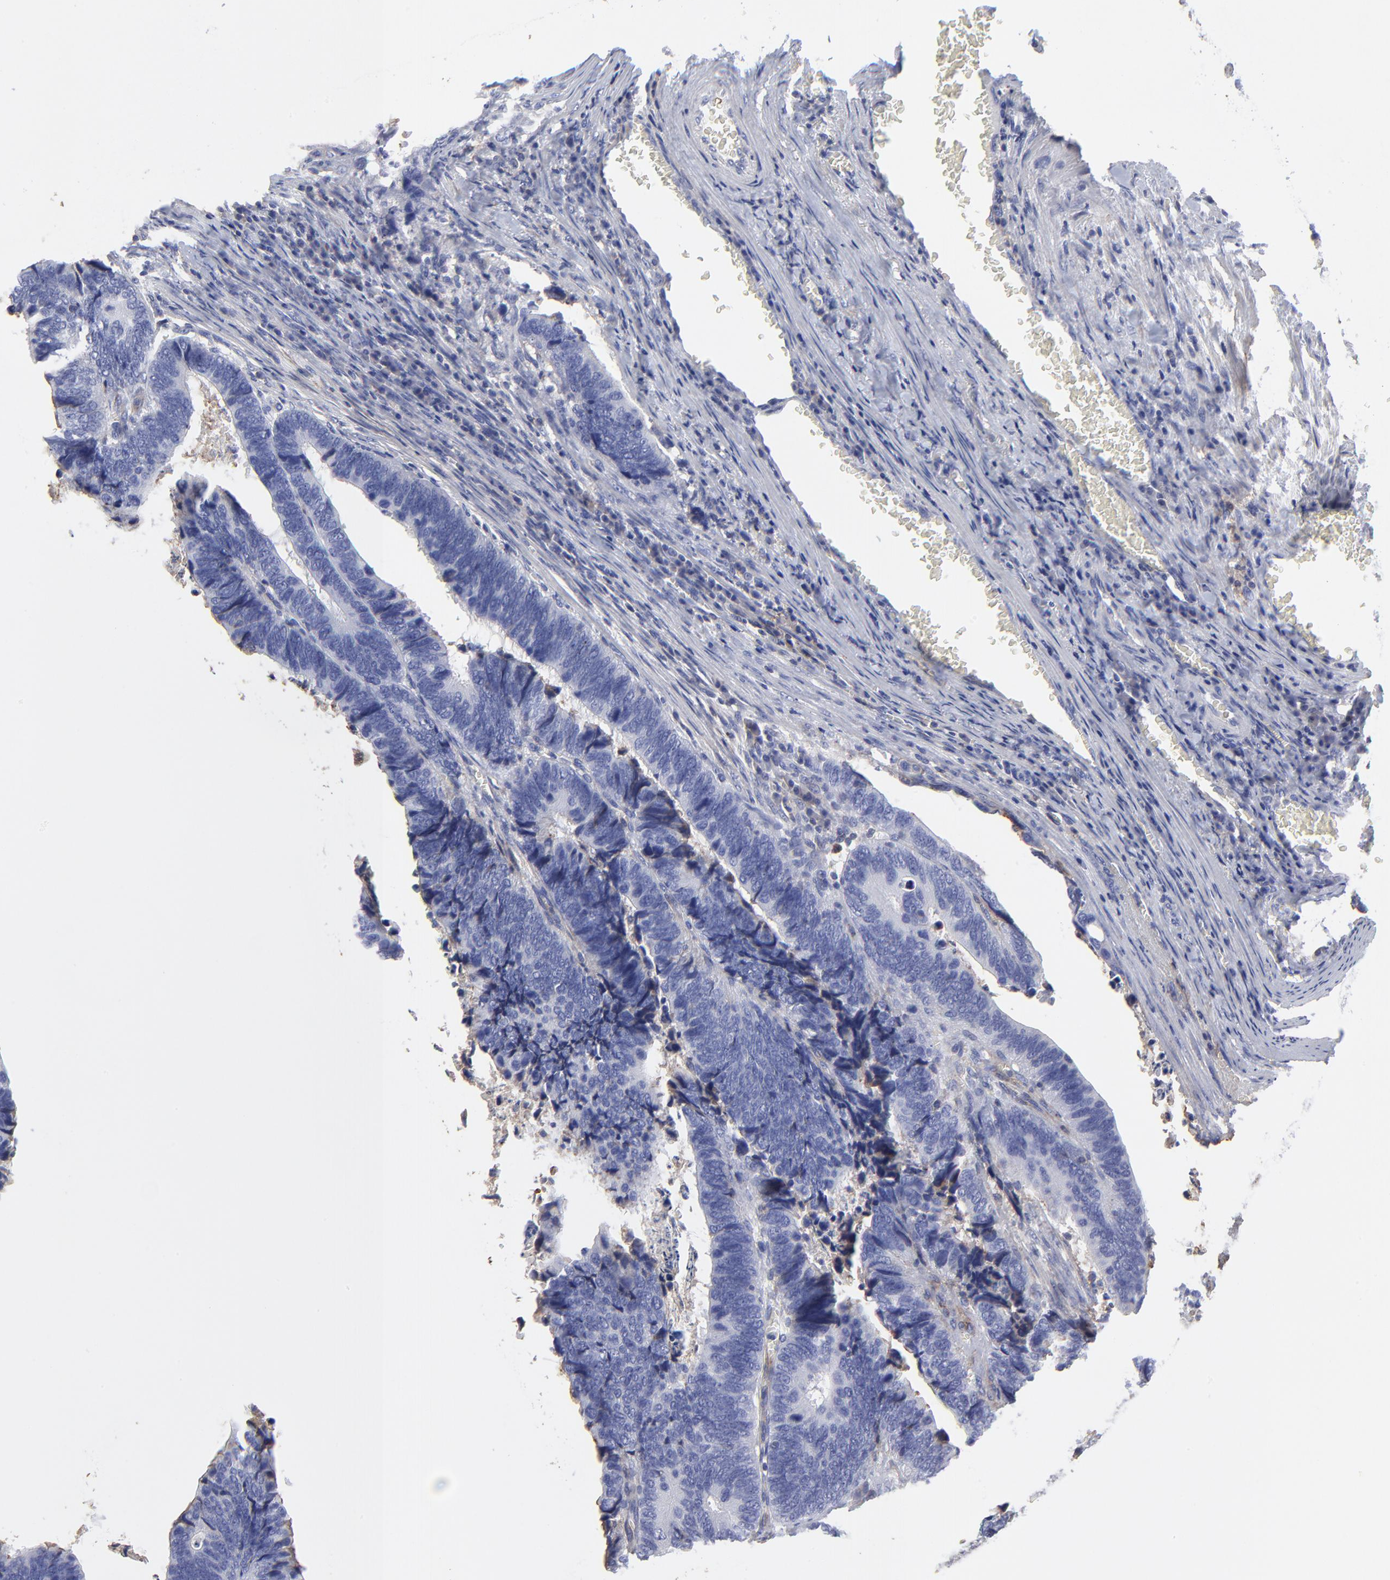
{"staining": {"intensity": "negative", "quantity": "none", "location": "none"}, "tissue": "colorectal cancer", "cell_type": "Tumor cells", "image_type": "cancer", "snomed": [{"axis": "morphology", "description": "Adenocarcinoma, NOS"}, {"axis": "topography", "description": "Colon"}], "caption": "The photomicrograph exhibits no significant positivity in tumor cells of colorectal cancer.", "gene": "ANXA6", "patient": {"sex": "male", "age": 72}}